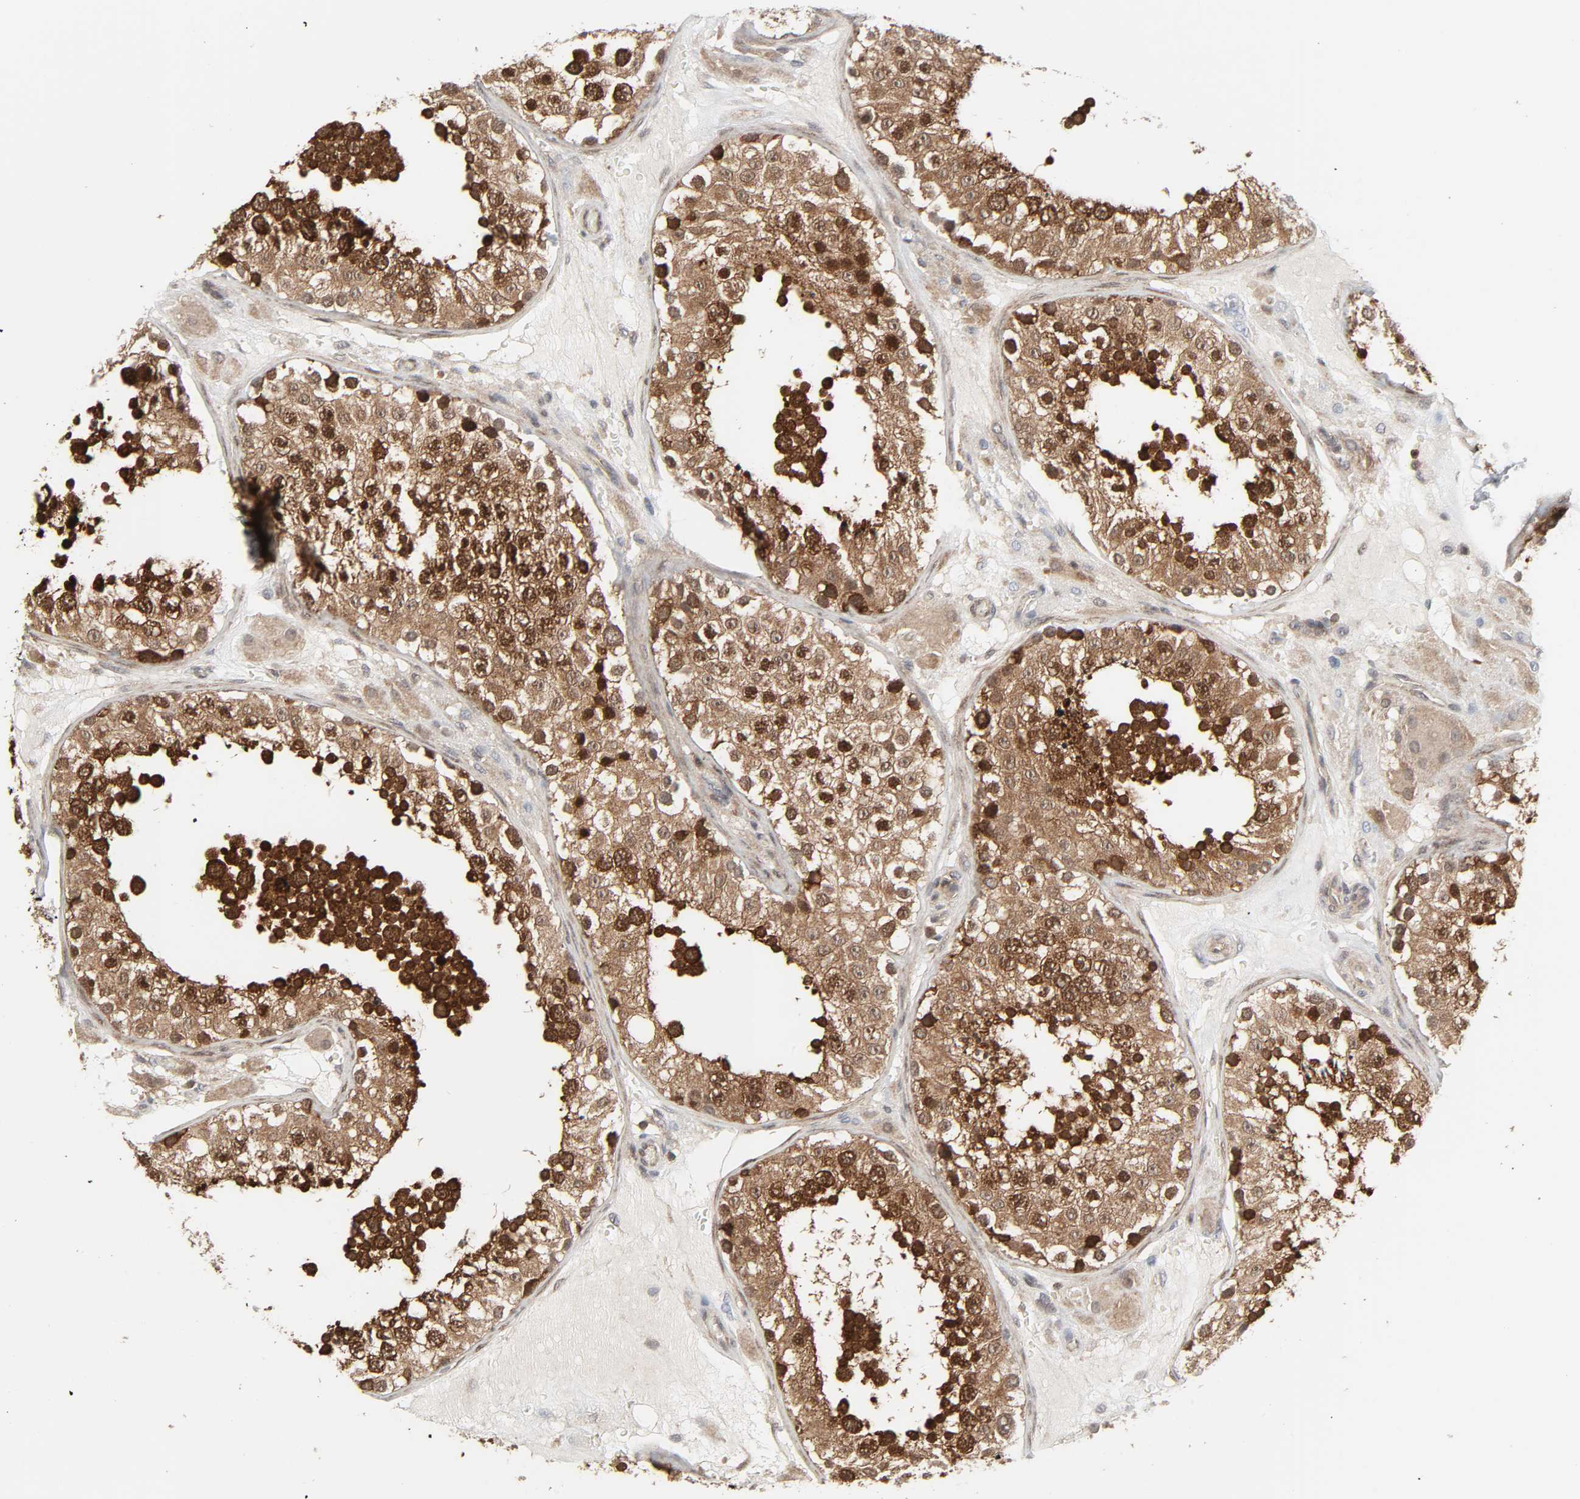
{"staining": {"intensity": "strong", "quantity": ">75%", "location": "cytoplasmic/membranous,nuclear"}, "tissue": "testis", "cell_type": "Cells in seminiferous ducts", "image_type": "normal", "snomed": [{"axis": "morphology", "description": "Normal tissue, NOS"}, {"axis": "topography", "description": "Testis"}], "caption": "Normal testis was stained to show a protein in brown. There is high levels of strong cytoplasmic/membranous,nuclear staining in about >75% of cells in seminiferous ducts.", "gene": "GSK3A", "patient": {"sex": "male", "age": 26}}